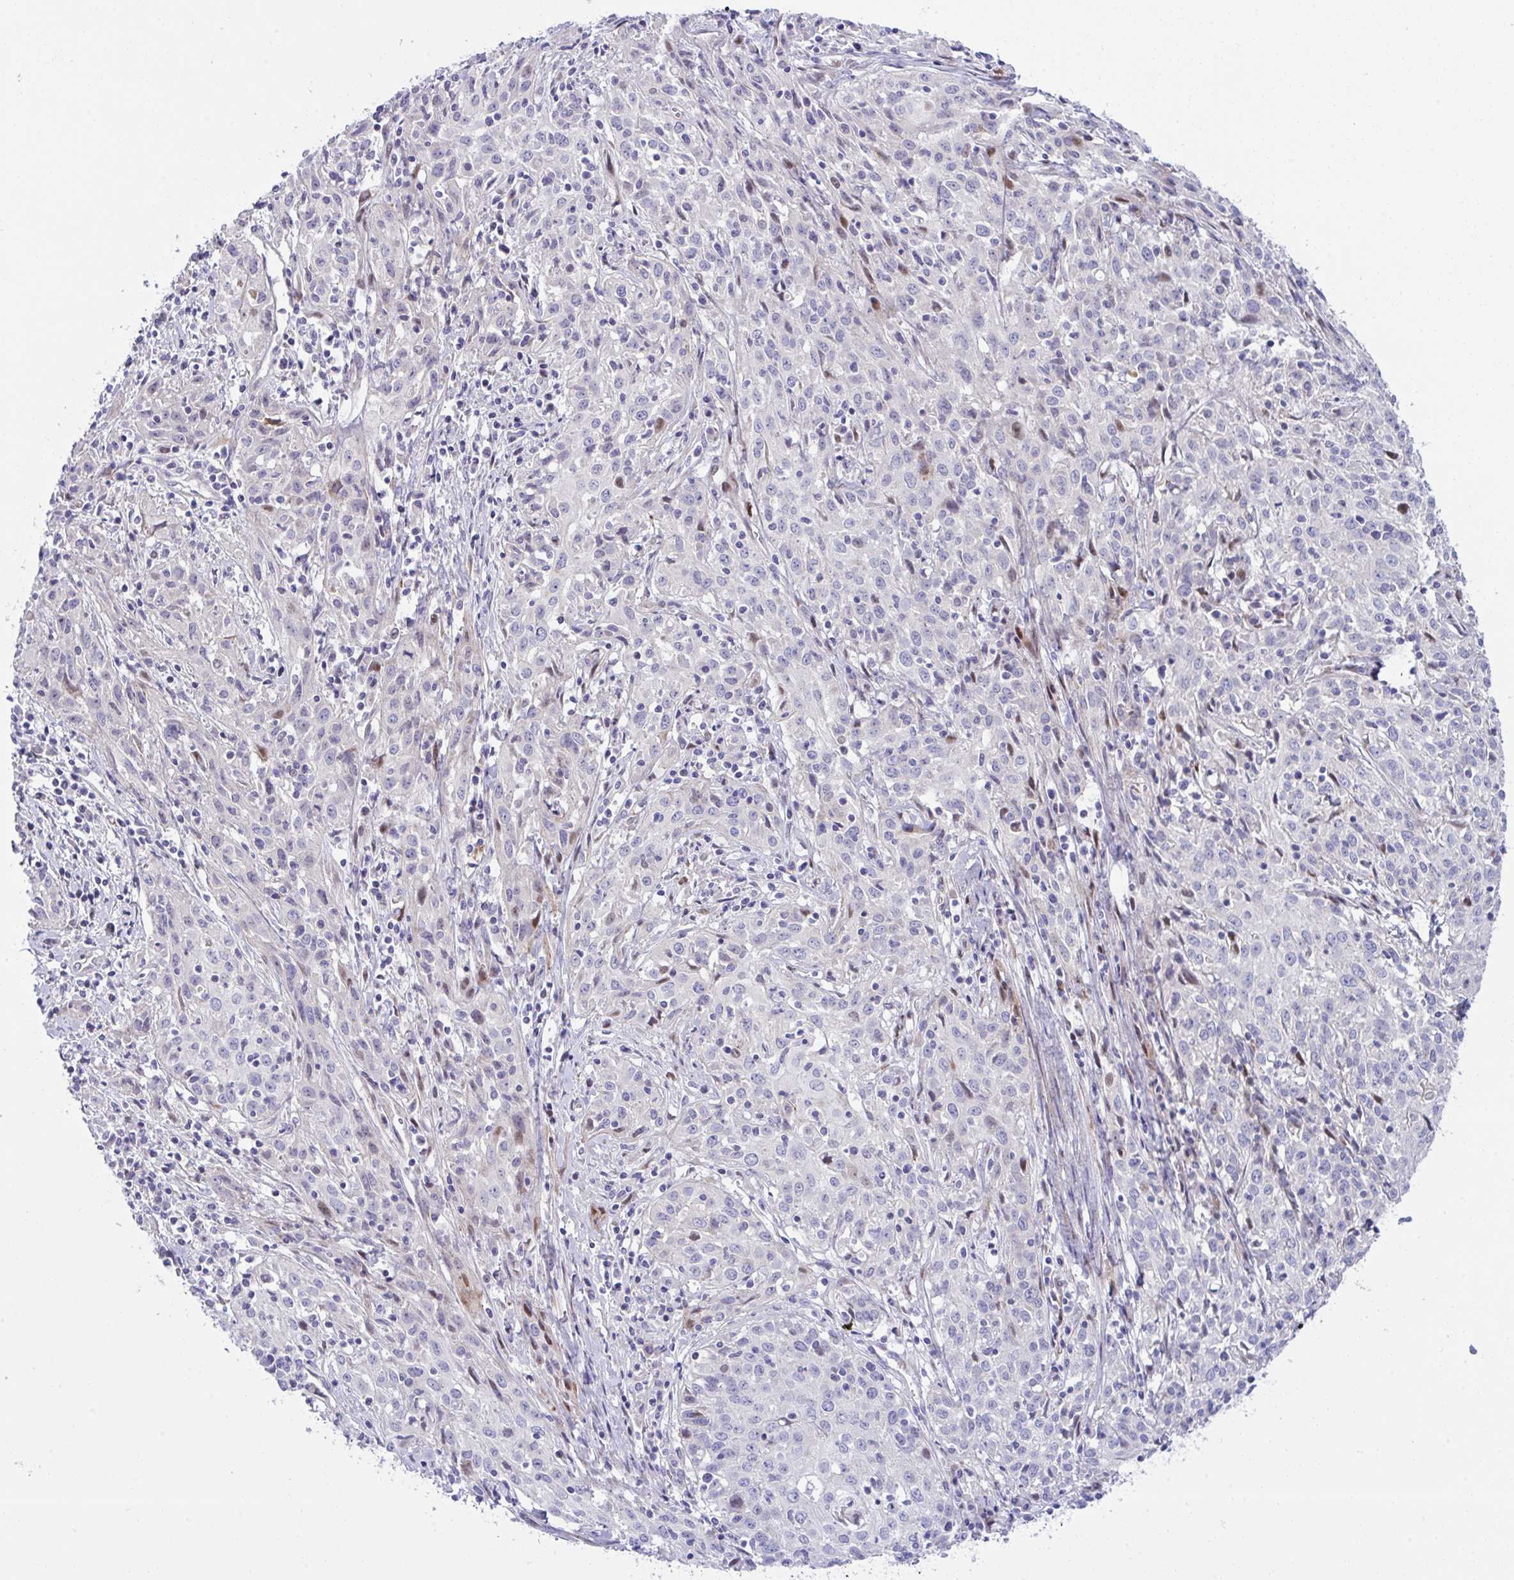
{"staining": {"intensity": "negative", "quantity": "none", "location": "none"}, "tissue": "cervical cancer", "cell_type": "Tumor cells", "image_type": "cancer", "snomed": [{"axis": "morphology", "description": "Squamous cell carcinoma, NOS"}, {"axis": "topography", "description": "Cervix"}], "caption": "Tumor cells are negative for brown protein staining in cervical squamous cell carcinoma.", "gene": "ZNF713", "patient": {"sex": "female", "age": 57}}